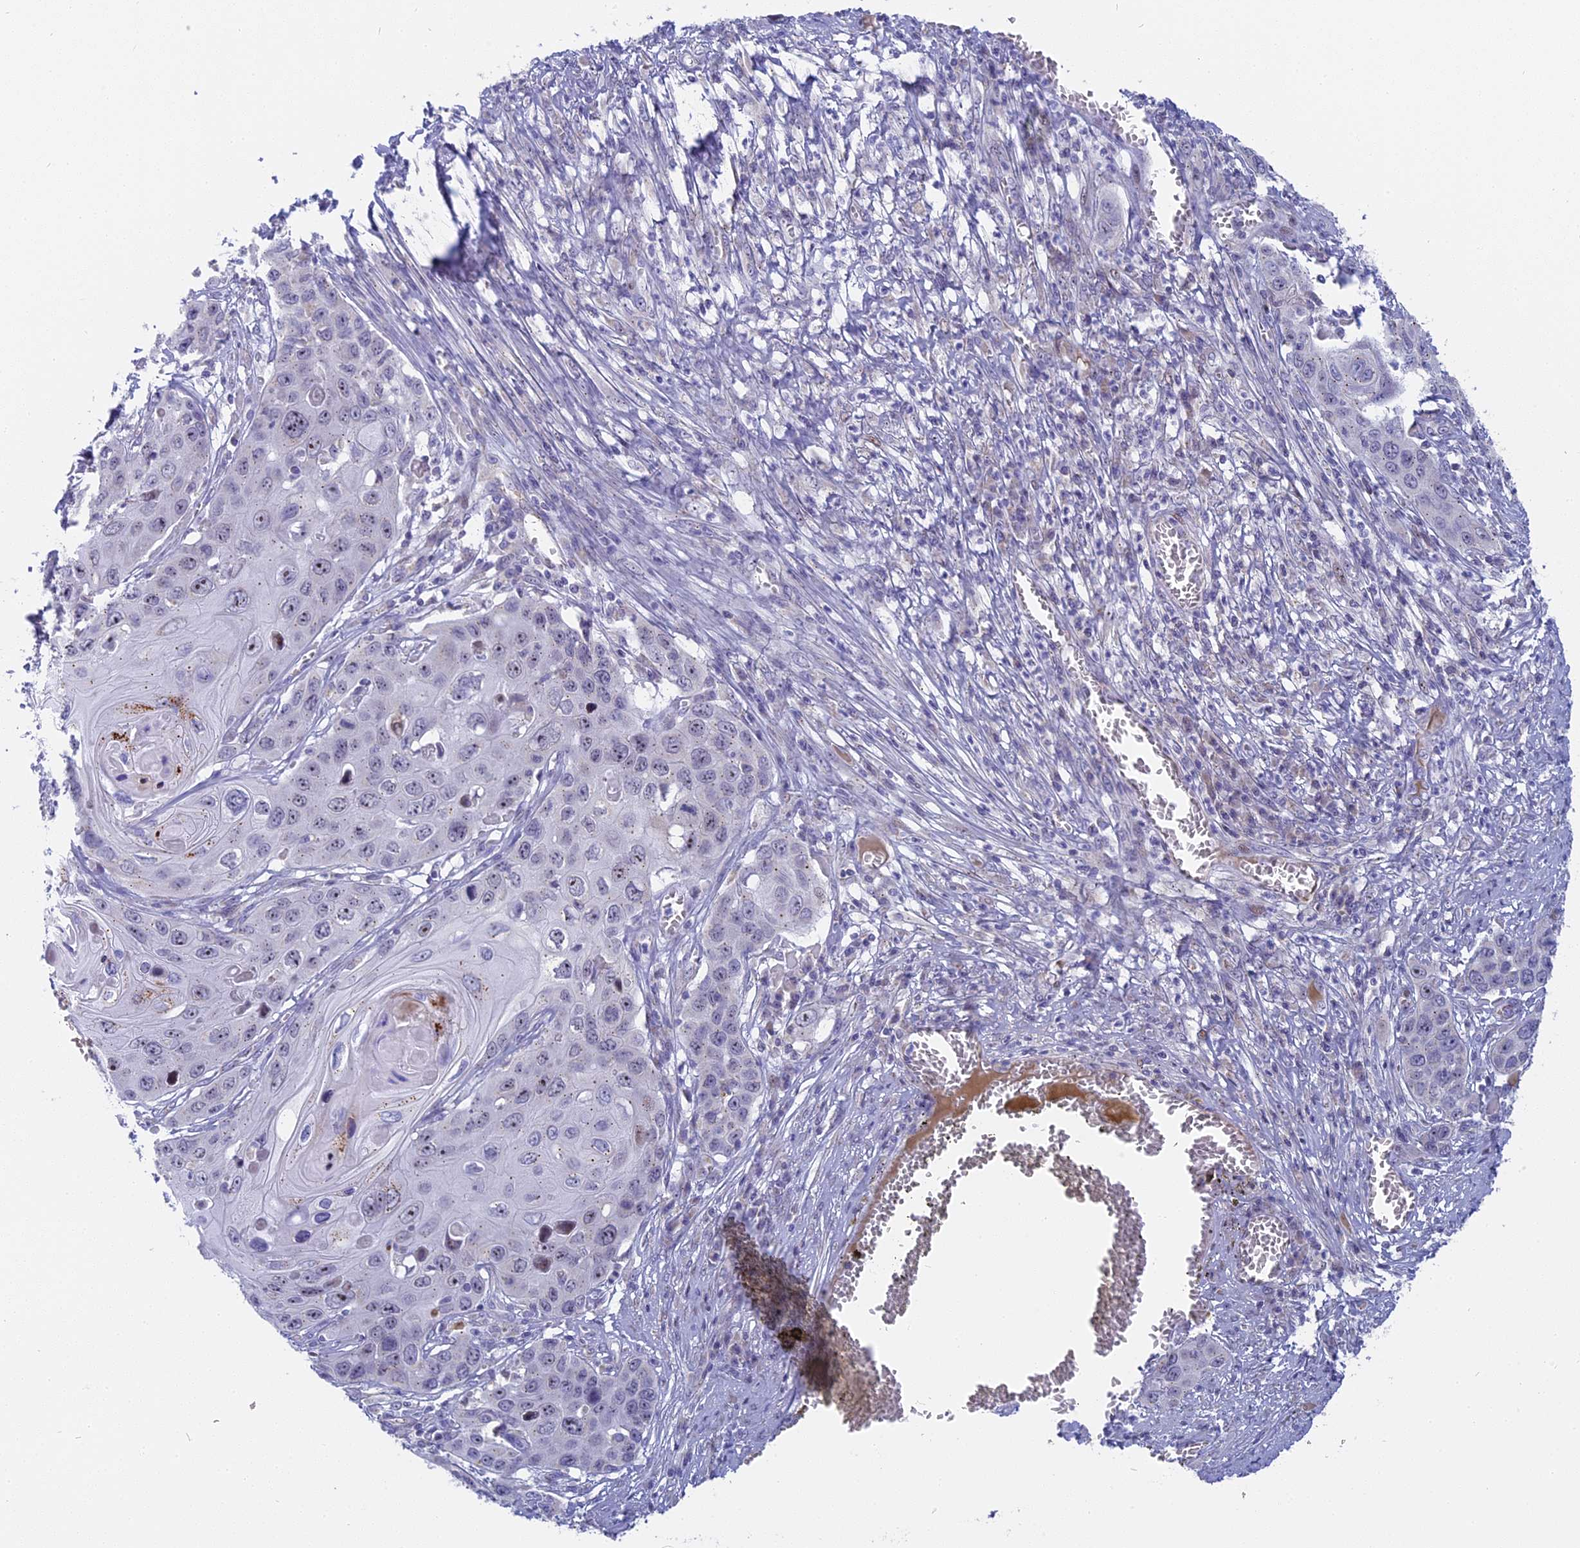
{"staining": {"intensity": "negative", "quantity": "none", "location": "none"}, "tissue": "skin cancer", "cell_type": "Tumor cells", "image_type": "cancer", "snomed": [{"axis": "morphology", "description": "Squamous cell carcinoma, NOS"}, {"axis": "topography", "description": "Skin"}], "caption": "High magnification brightfield microscopy of skin cancer stained with DAB (3,3'-diaminobenzidine) (brown) and counterstained with hematoxylin (blue): tumor cells show no significant expression. (Stains: DAB immunohistochemistry with hematoxylin counter stain, Microscopy: brightfield microscopy at high magnification).", "gene": "DTWD1", "patient": {"sex": "male", "age": 55}}